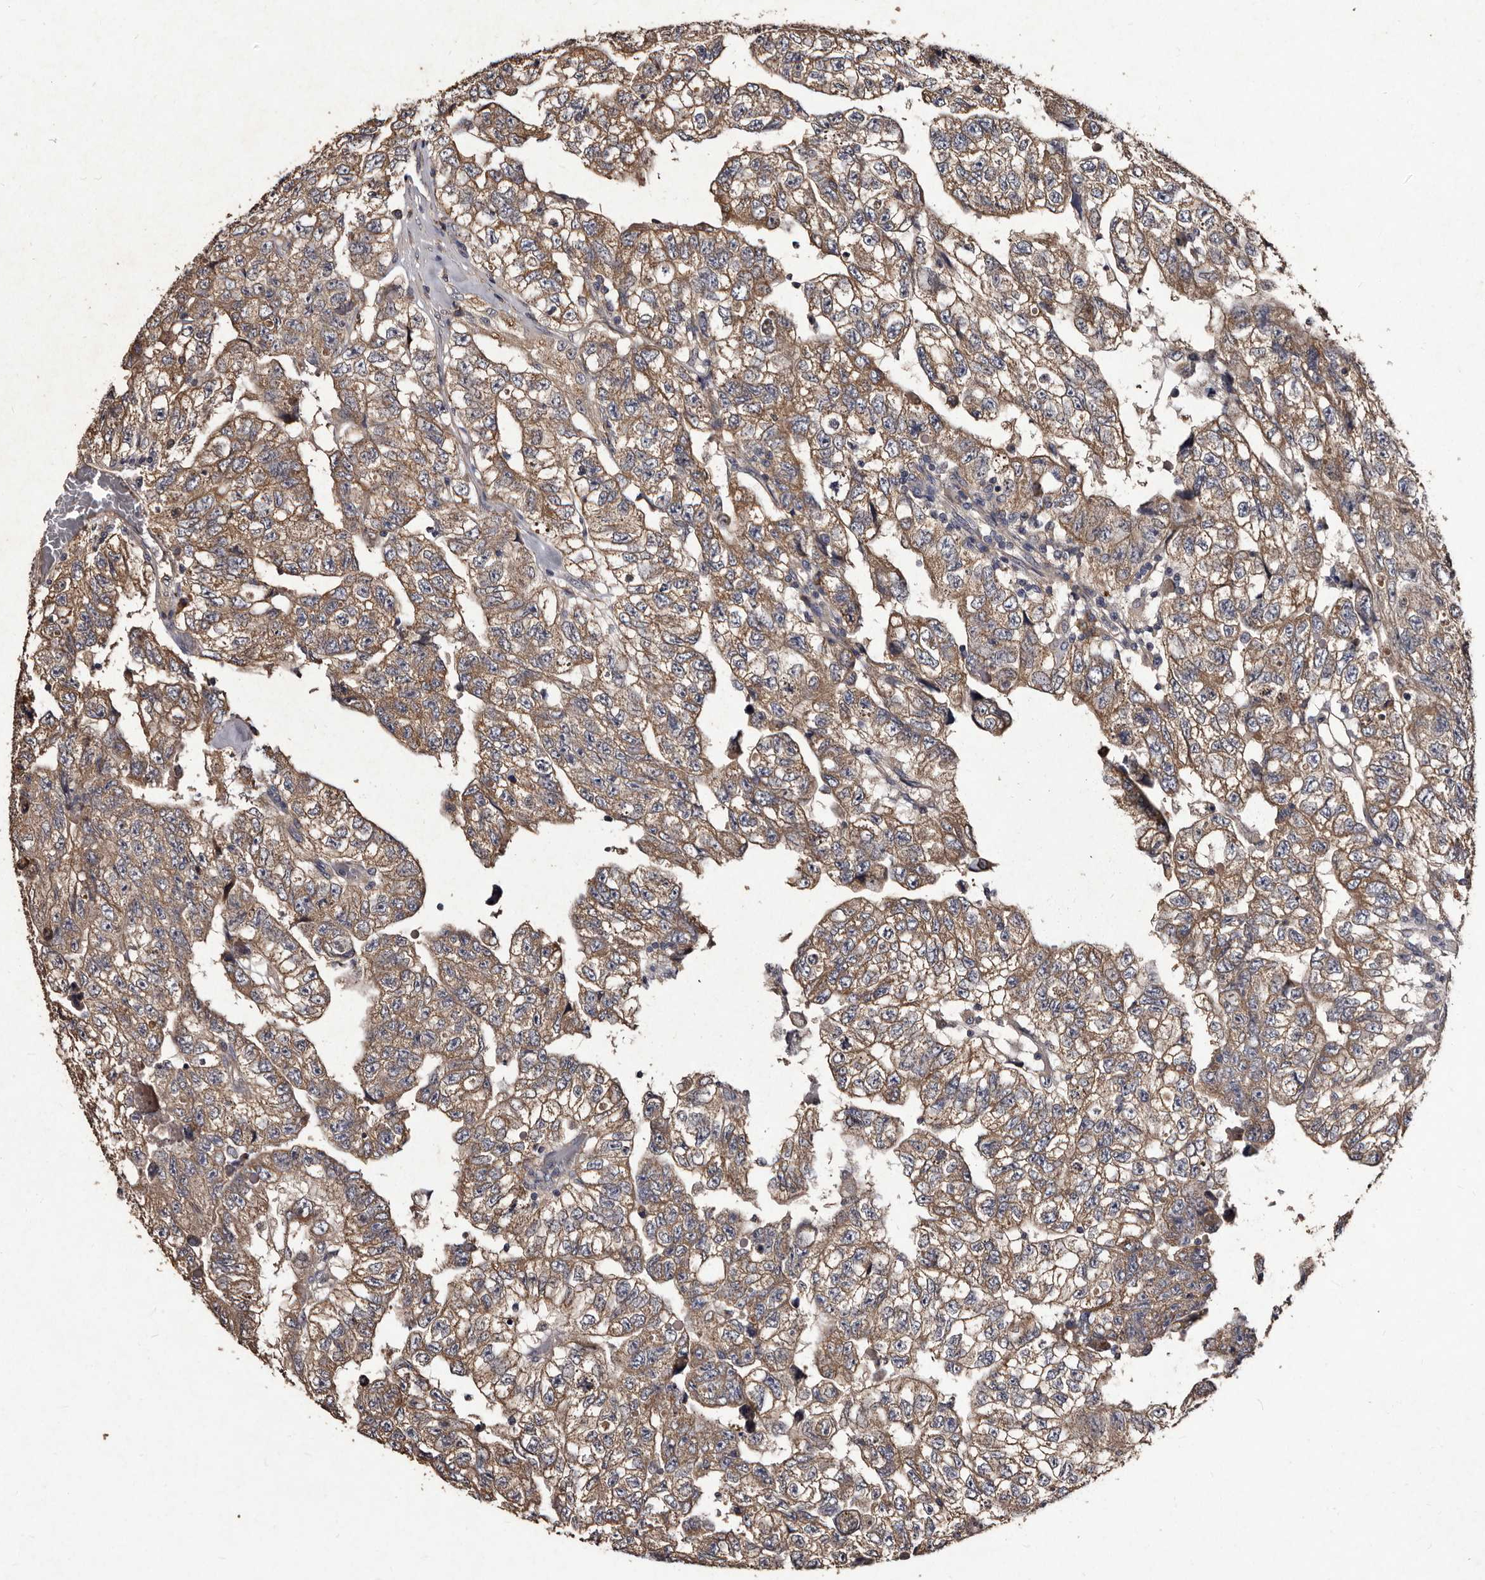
{"staining": {"intensity": "moderate", "quantity": ">75%", "location": "cytoplasmic/membranous"}, "tissue": "testis cancer", "cell_type": "Tumor cells", "image_type": "cancer", "snomed": [{"axis": "morphology", "description": "Carcinoma, Embryonal, NOS"}, {"axis": "topography", "description": "Testis"}], "caption": "Moderate cytoplasmic/membranous expression for a protein is present in approximately >75% of tumor cells of testis cancer using immunohistochemistry.", "gene": "TFB1M", "patient": {"sex": "male", "age": 36}}